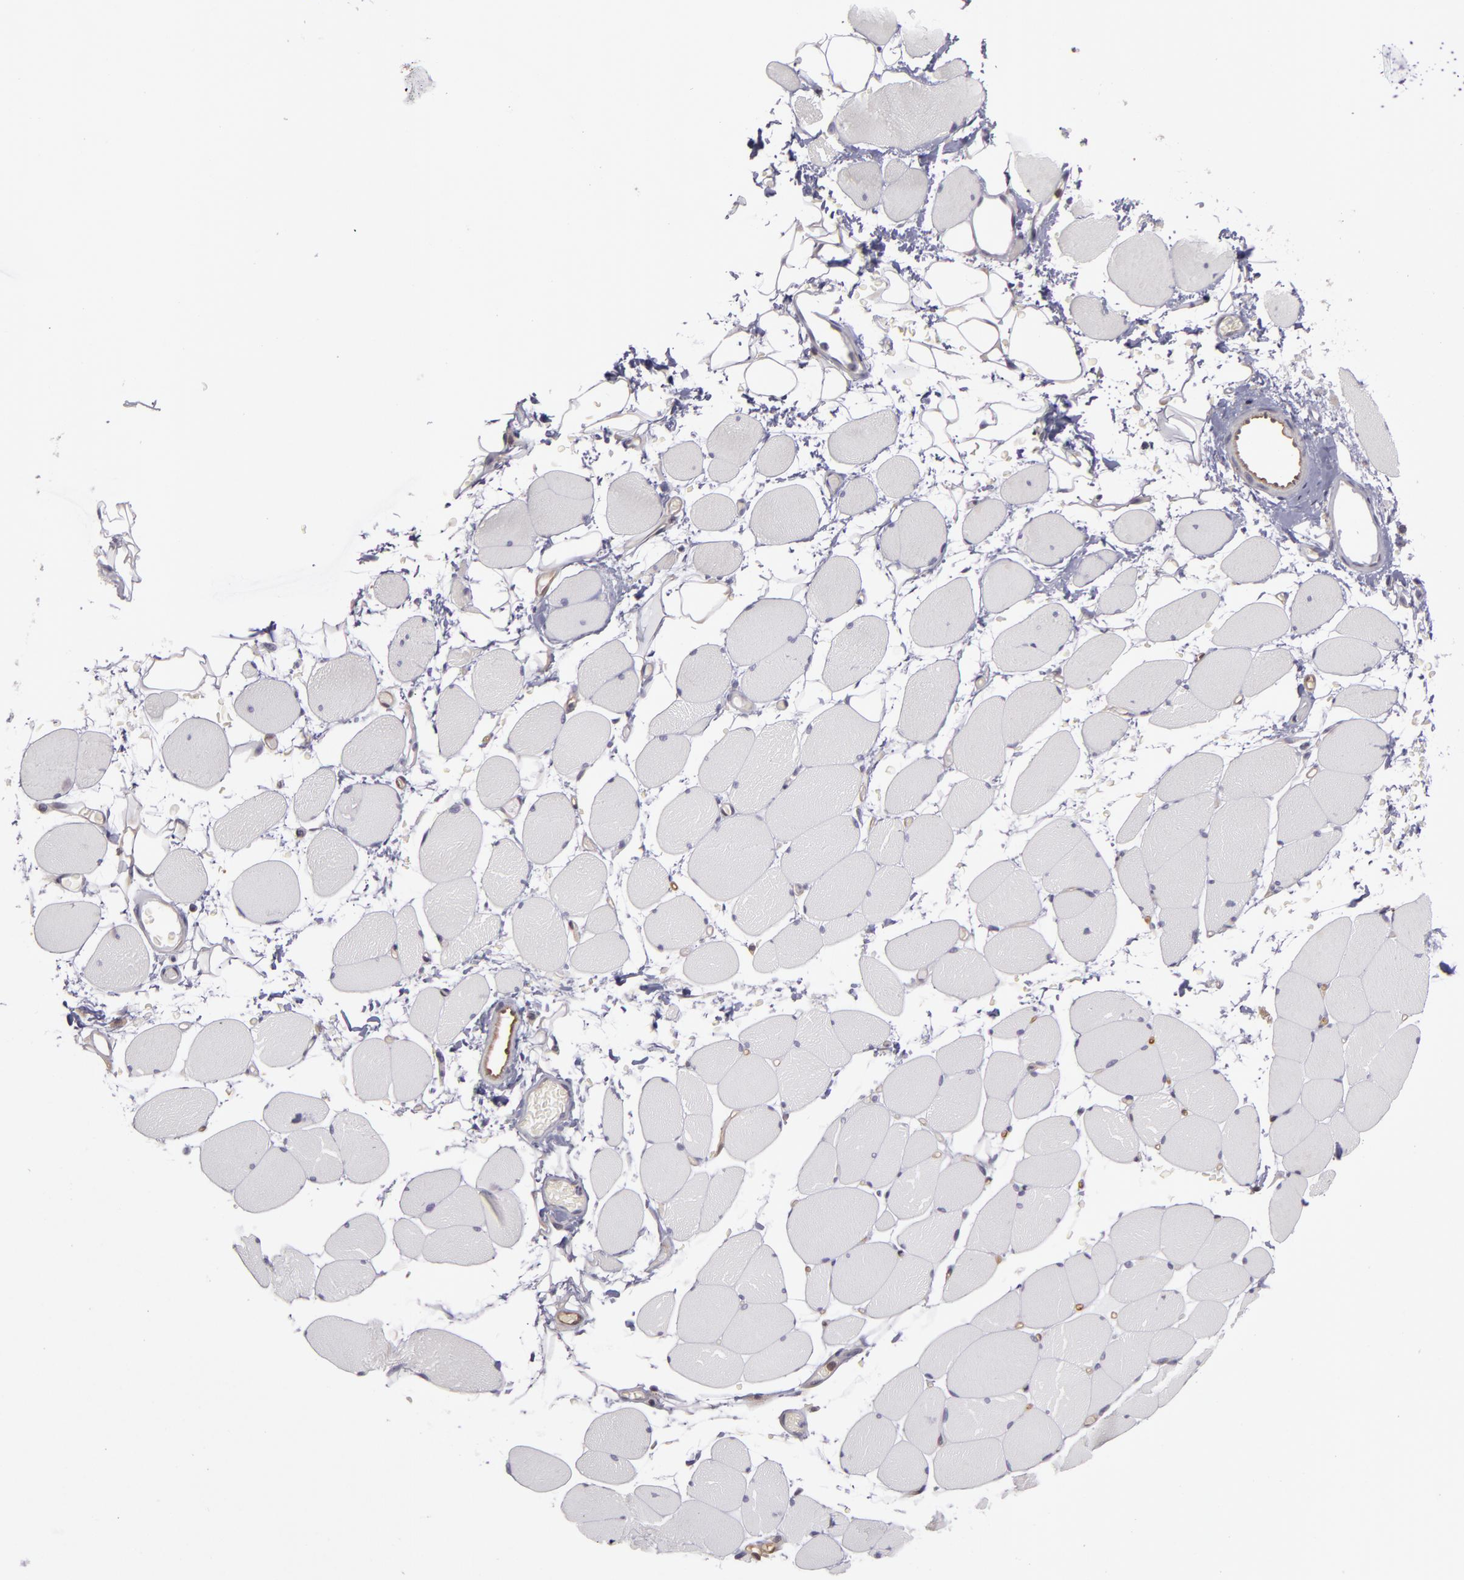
{"staining": {"intensity": "negative", "quantity": "none", "location": "none"}, "tissue": "skeletal muscle", "cell_type": "Myocytes", "image_type": "normal", "snomed": [{"axis": "morphology", "description": "Normal tissue, NOS"}, {"axis": "topography", "description": "Skeletal muscle"}, {"axis": "topography", "description": "Parathyroid gland"}], "caption": "Histopathology image shows no protein positivity in myocytes of unremarkable skeletal muscle. (DAB immunohistochemistry (IHC) with hematoxylin counter stain).", "gene": "ZNF229", "patient": {"sex": "female", "age": 37}}